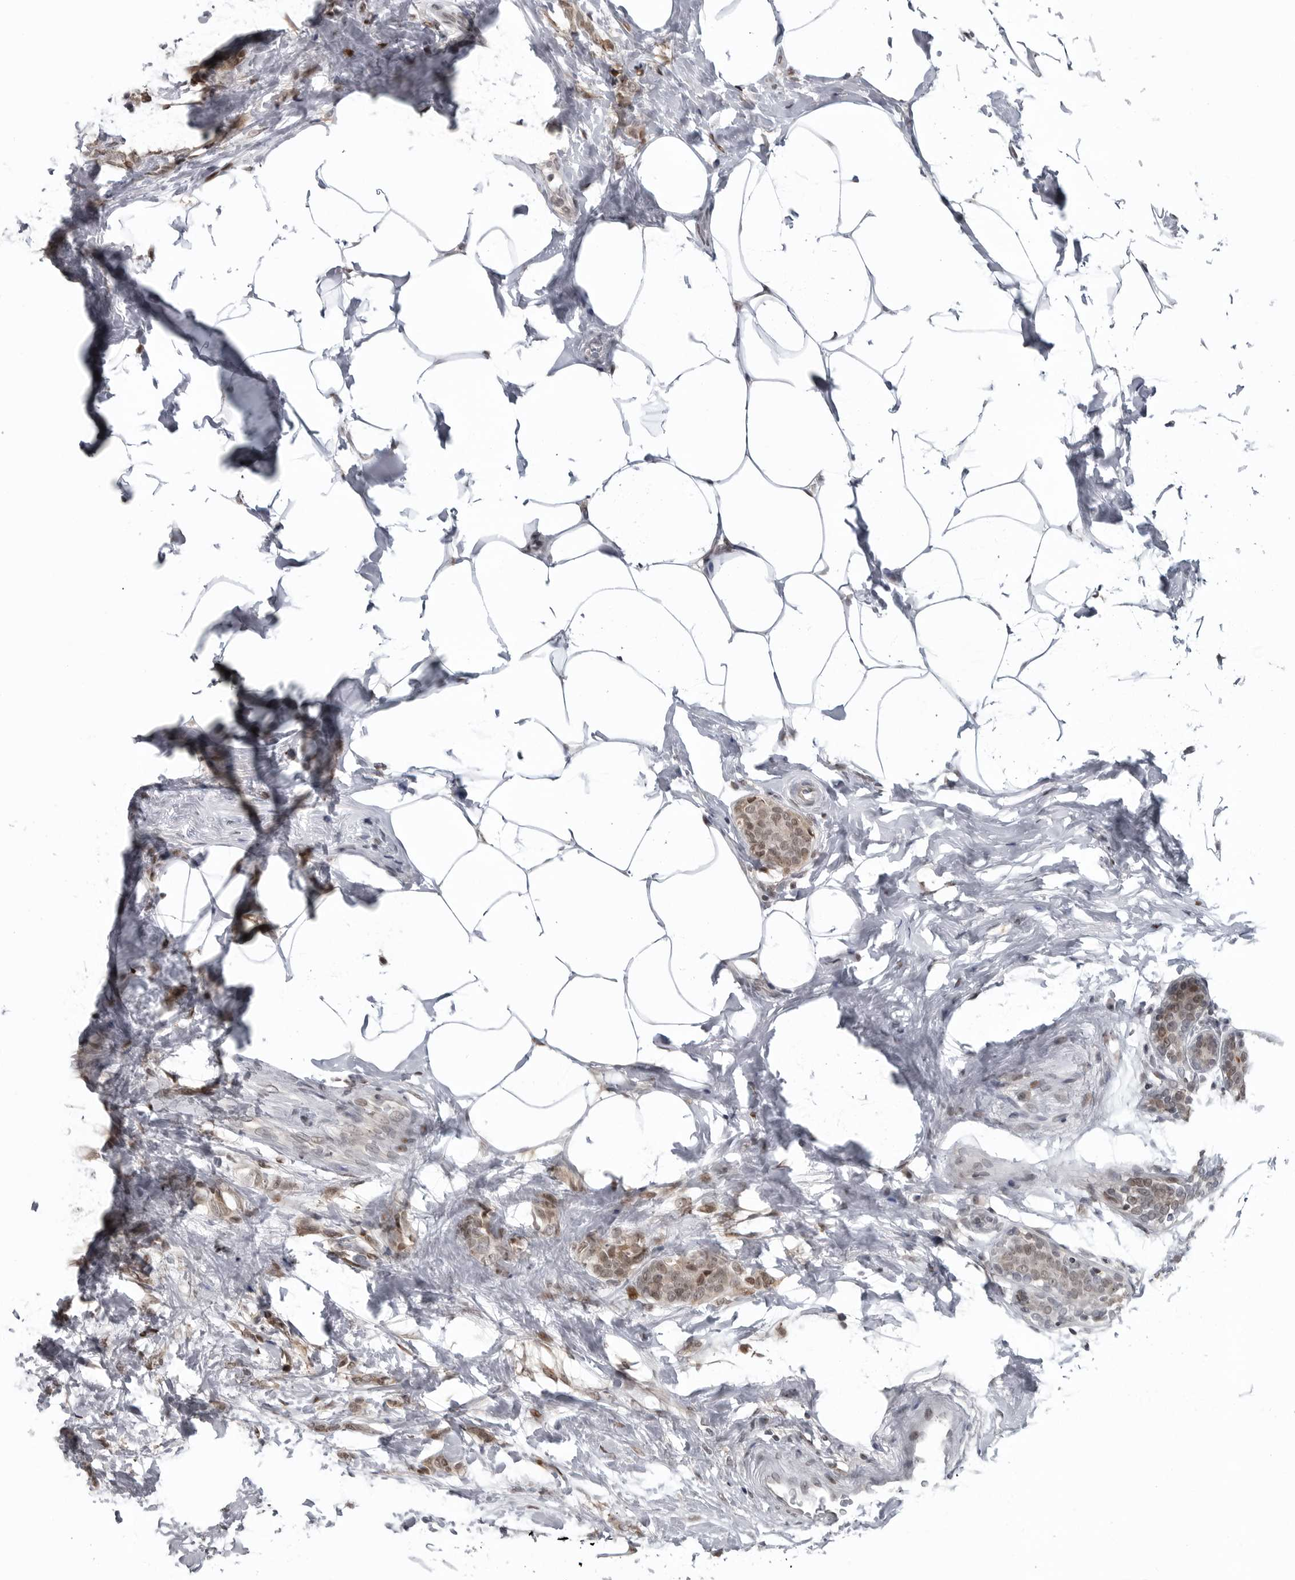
{"staining": {"intensity": "weak", "quantity": ">75%", "location": "nuclear"}, "tissue": "breast cancer", "cell_type": "Tumor cells", "image_type": "cancer", "snomed": [{"axis": "morphology", "description": "Lobular carcinoma, in situ"}, {"axis": "morphology", "description": "Lobular carcinoma"}, {"axis": "topography", "description": "Breast"}], "caption": "Breast cancer (lobular carcinoma in situ) stained with immunohistochemistry (IHC) demonstrates weak nuclear positivity in about >75% of tumor cells.", "gene": "C8orf58", "patient": {"sex": "female", "age": 41}}